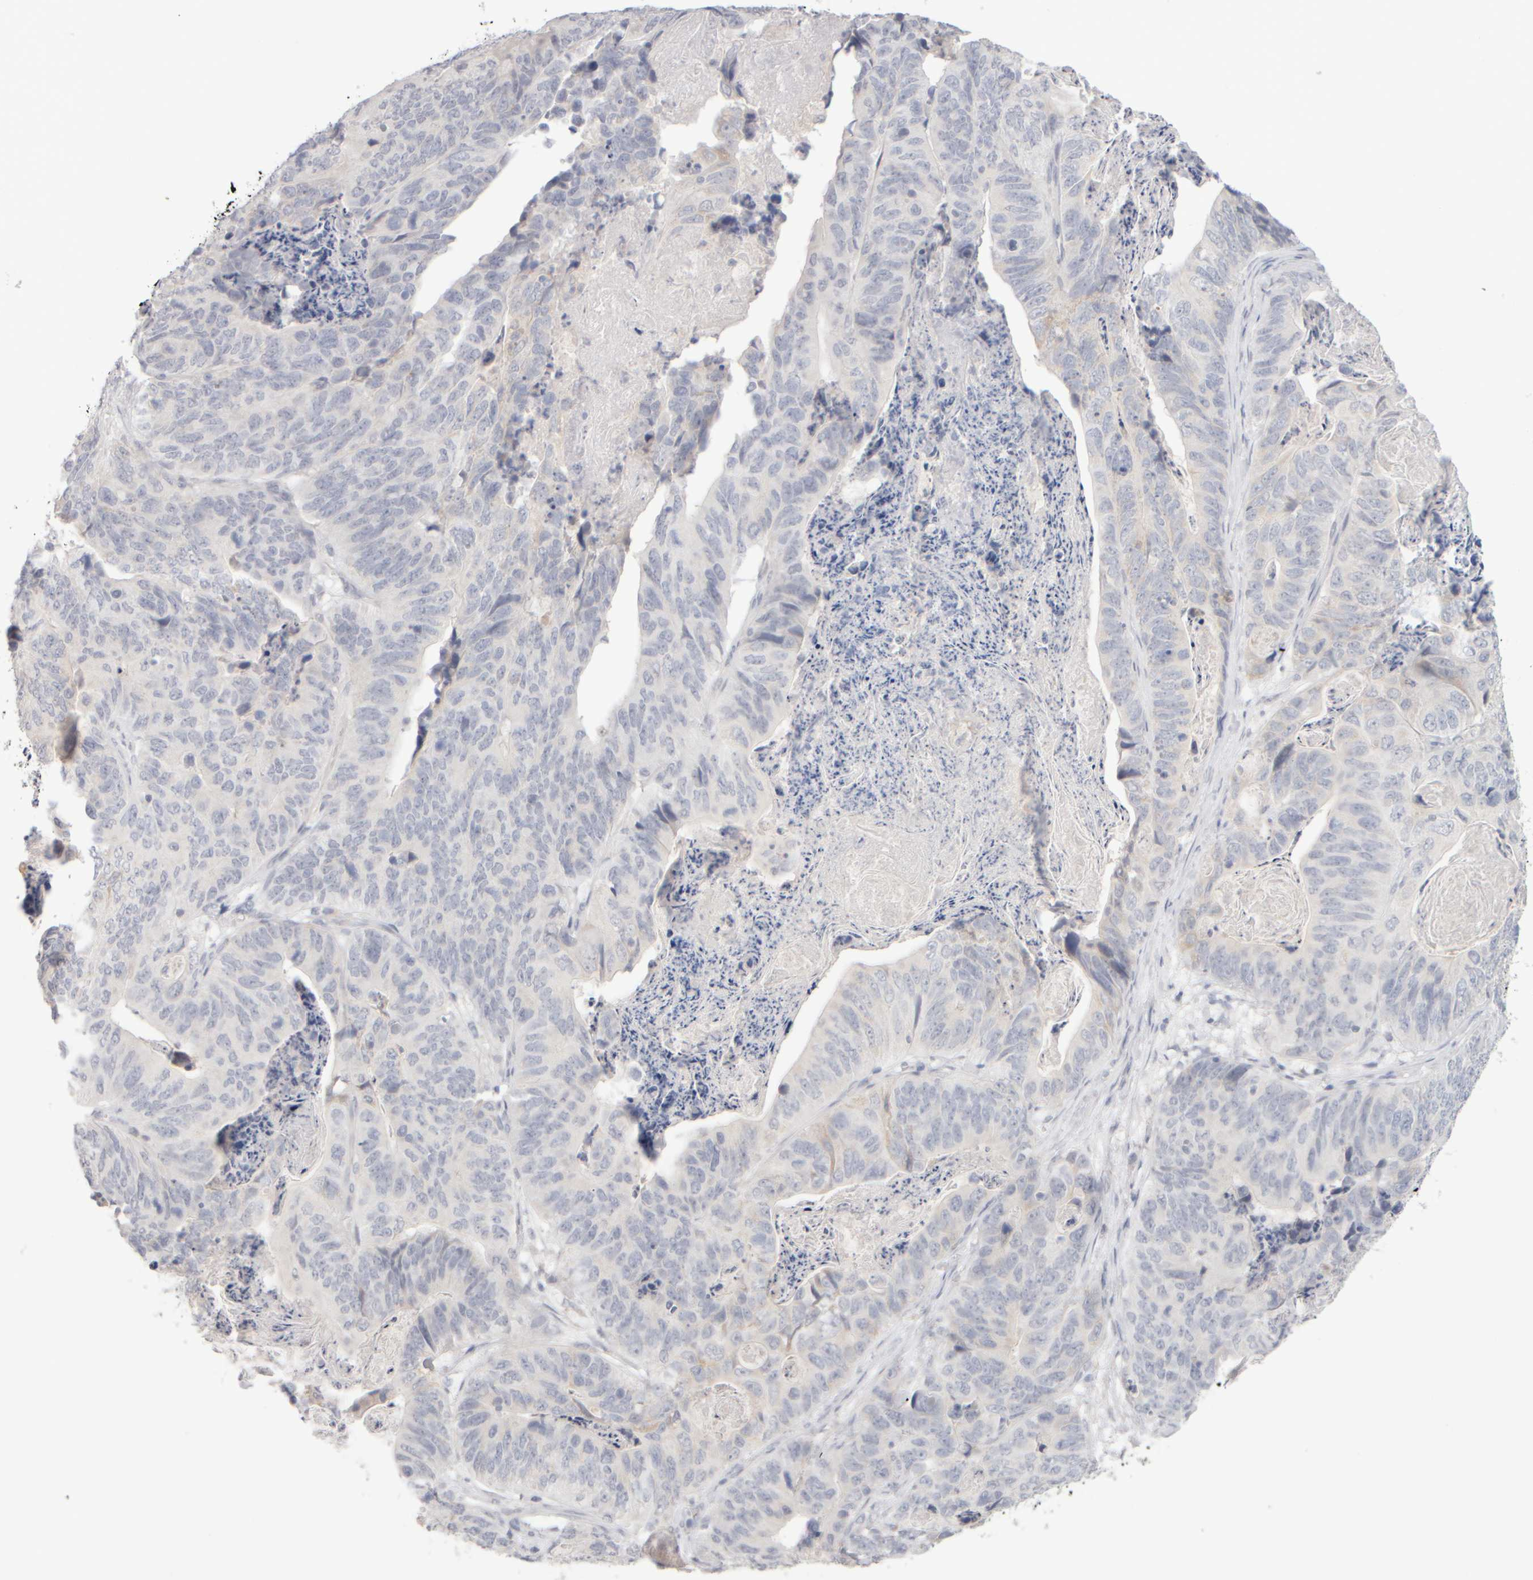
{"staining": {"intensity": "negative", "quantity": "none", "location": "none"}, "tissue": "stomach cancer", "cell_type": "Tumor cells", "image_type": "cancer", "snomed": [{"axis": "morphology", "description": "Normal tissue, NOS"}, {"axis": "morphology", "description": "Adenocarcinoma, NOS"}, {"axis": "topography", "description": "Stomach"}], "caption": "Stomach adenocarcinoma was stained to show a protein in brown. There is no significant expression in tumor cells.", "gene": "ZNF112", "patient": {"sex": "female", "age": 89}}